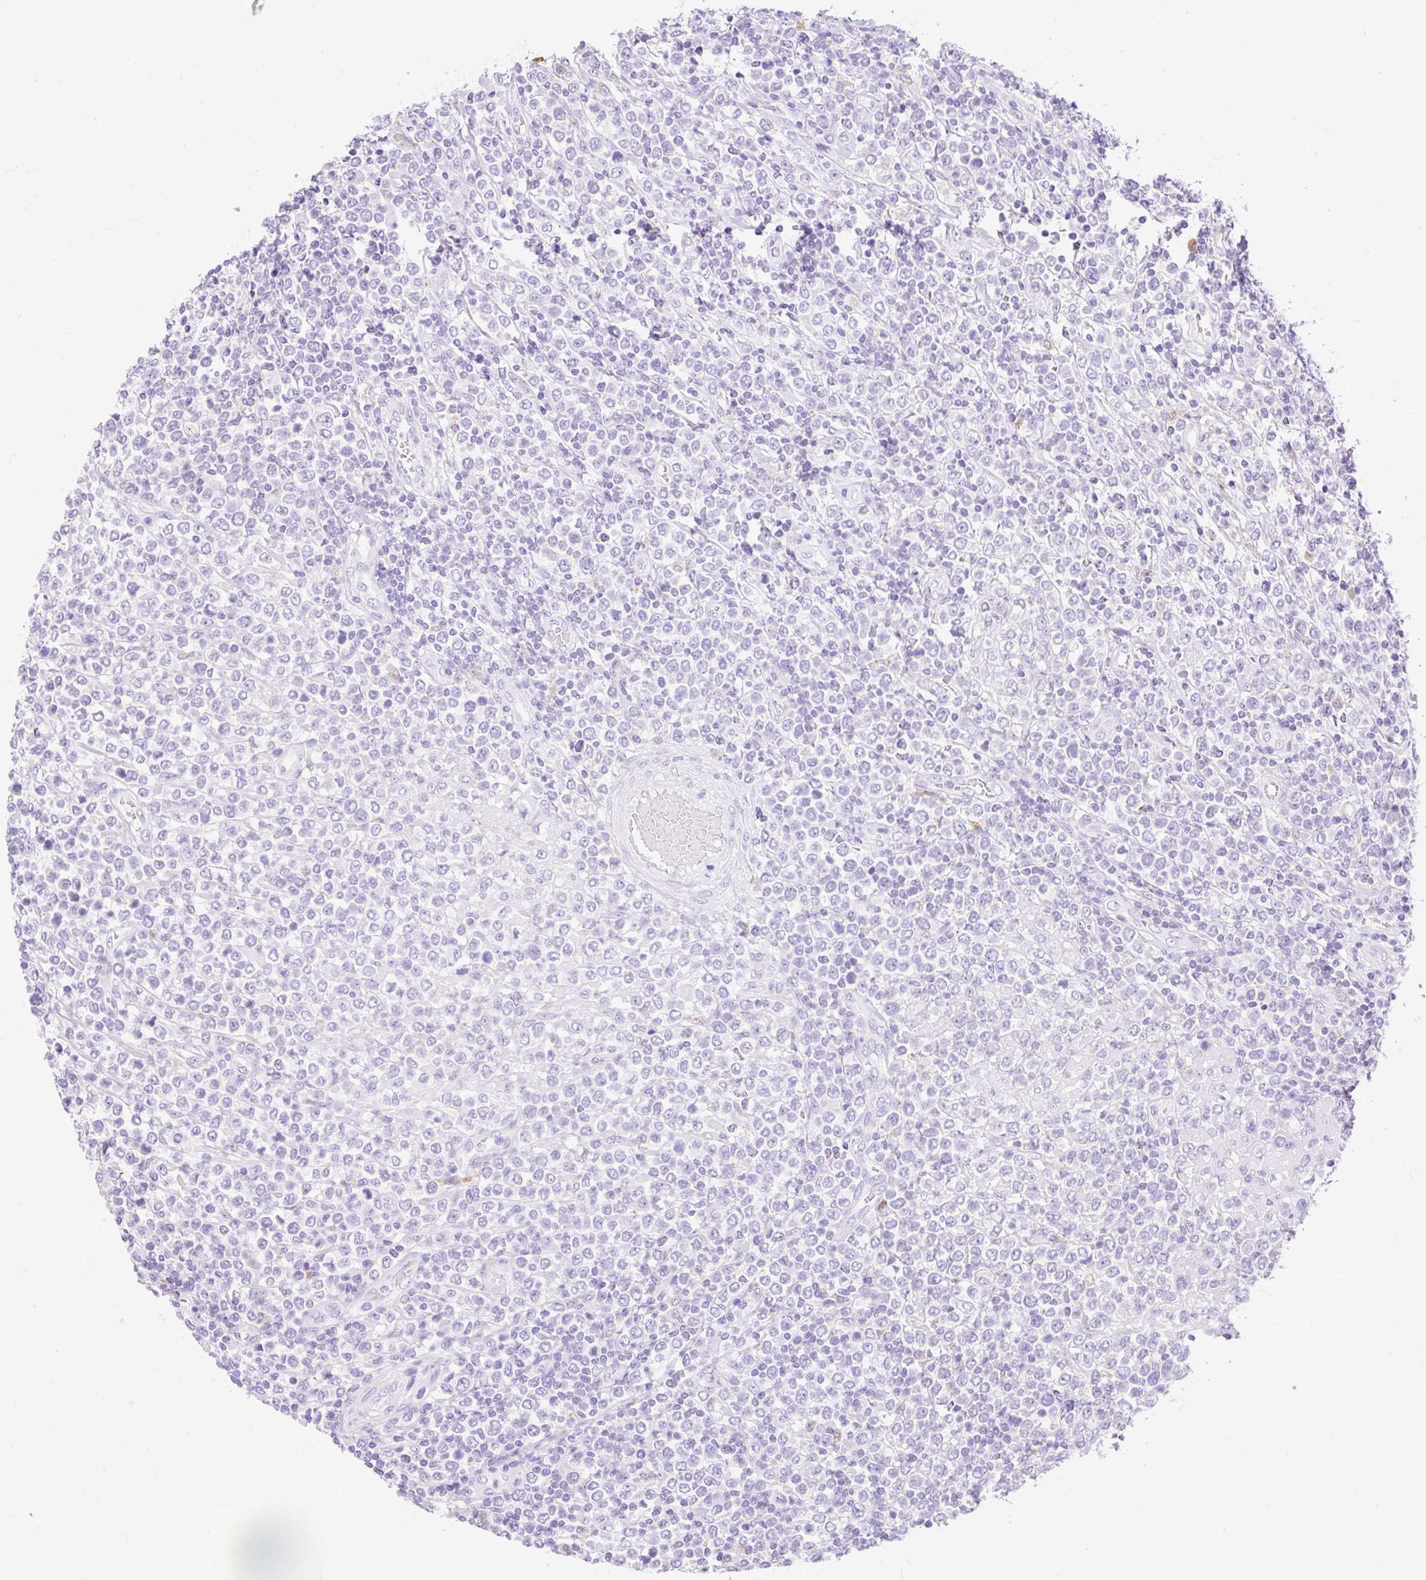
{"staining": {"intensity": "negative", "quantity": "none", "location": "none"}, "tissue": "lymphoma", "cell_type": "Tumor cells", "image_type": "cancer", "snomed": [{"axis": "morphology", "description": "Malignant lymphoma, non-Hodgkin's type, High grade"}, {"axis": "topography", "description": "Soft tissue"}], "caption": "The immunohistochemistry photomicrograph has no significant staining in tumor cells of high-grade malignant lymphoma, non-Hodgkin's type tissue. (DAB immunohistochemistry (IHC), high magnification).", "gene": "HEXB", "patient": {"sex": "female", "age": 56}}